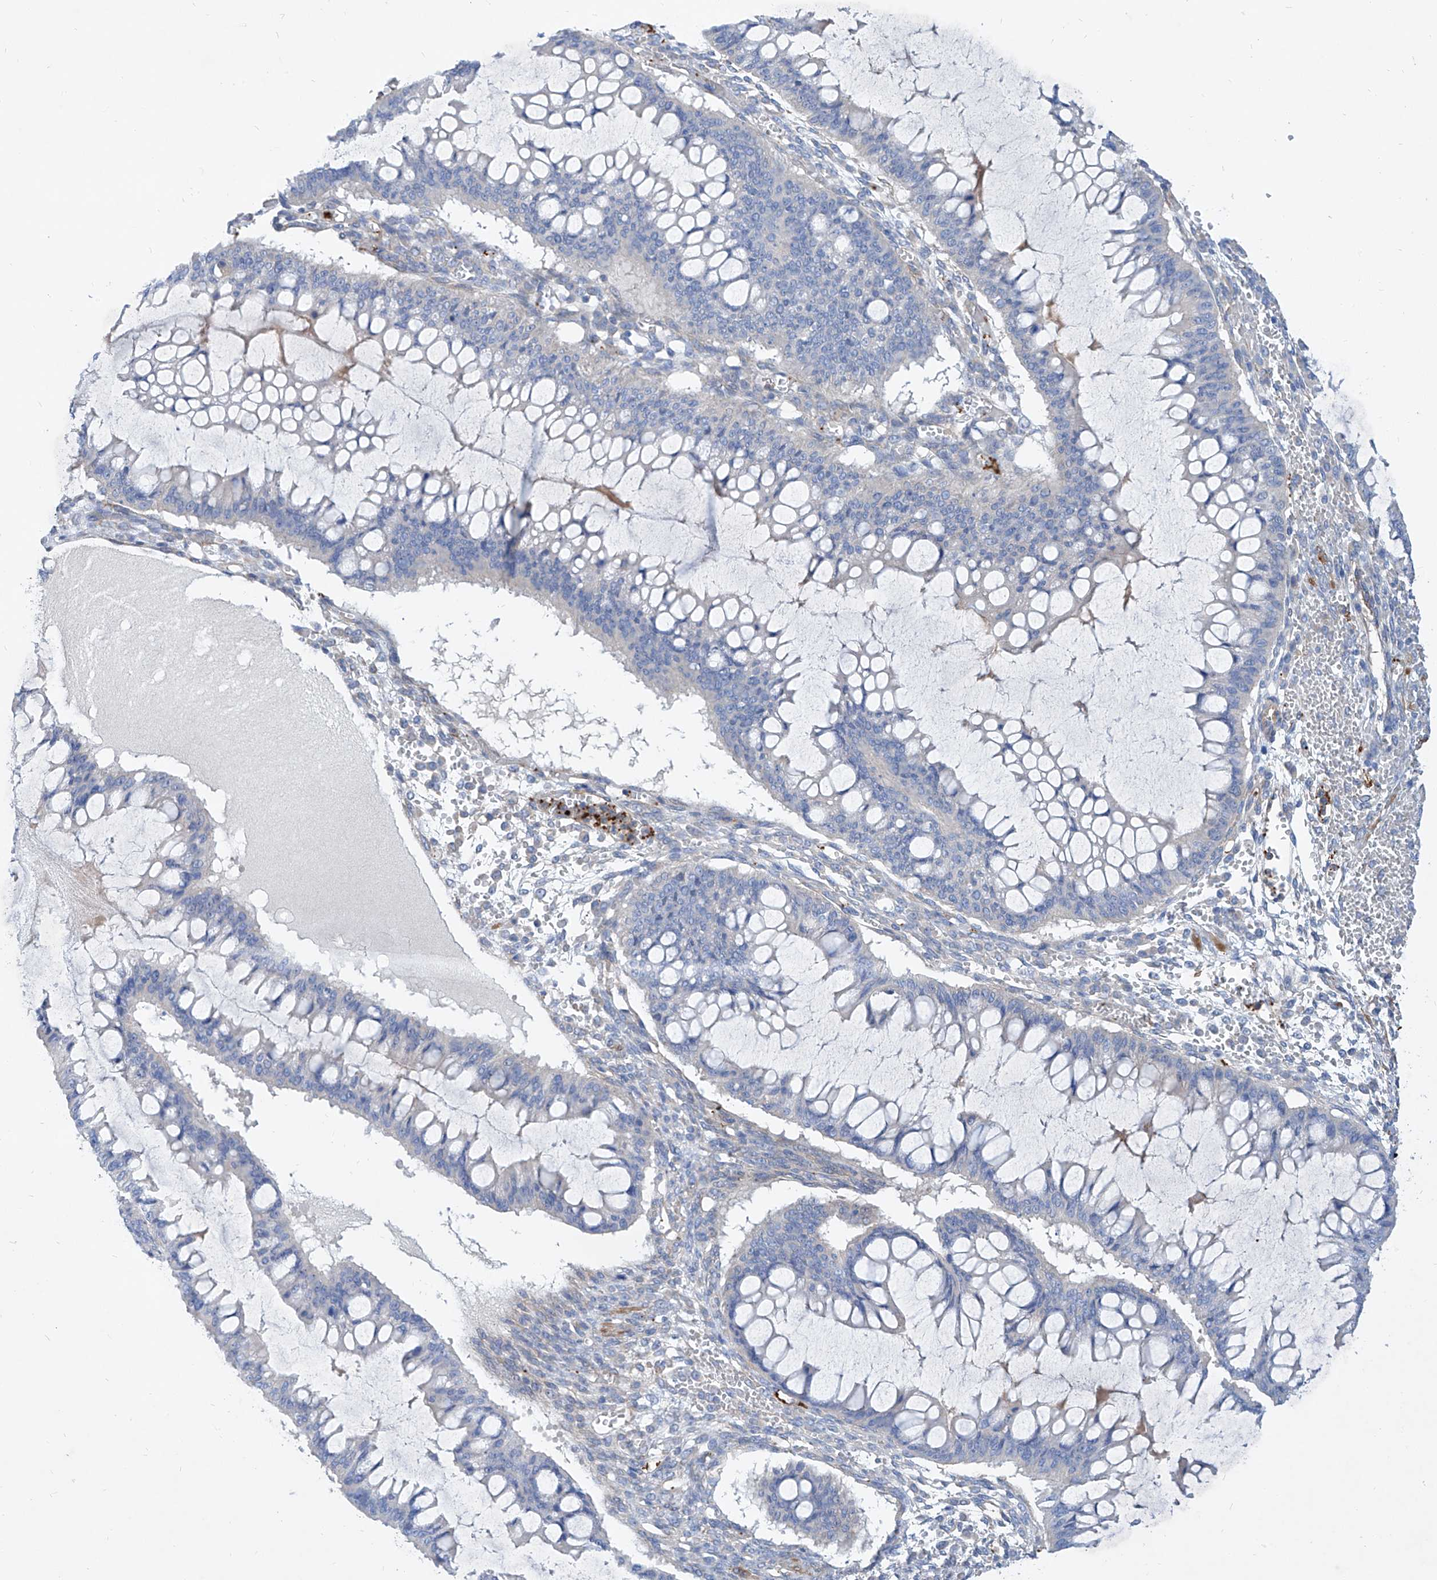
{"staining": {"intensity": "negative", "quantity": "none", "location": "none"}, "tissue": "ovarian cancer", "cell_type": "Tumor cells", "image_type": "cancer", "snomed": [{"axis": "morphology", "description": "Cystadenocarcinoma, mucinous, NOS"}, {"axis": "topography", "description": "Ovary"}], "caption": "Immunohistochemical staining of human ovarian cancer exhibits no significant positivity in tumor cells.", "gene": "TAS2R60", "patient": {"sex": "female", "age": 73}}